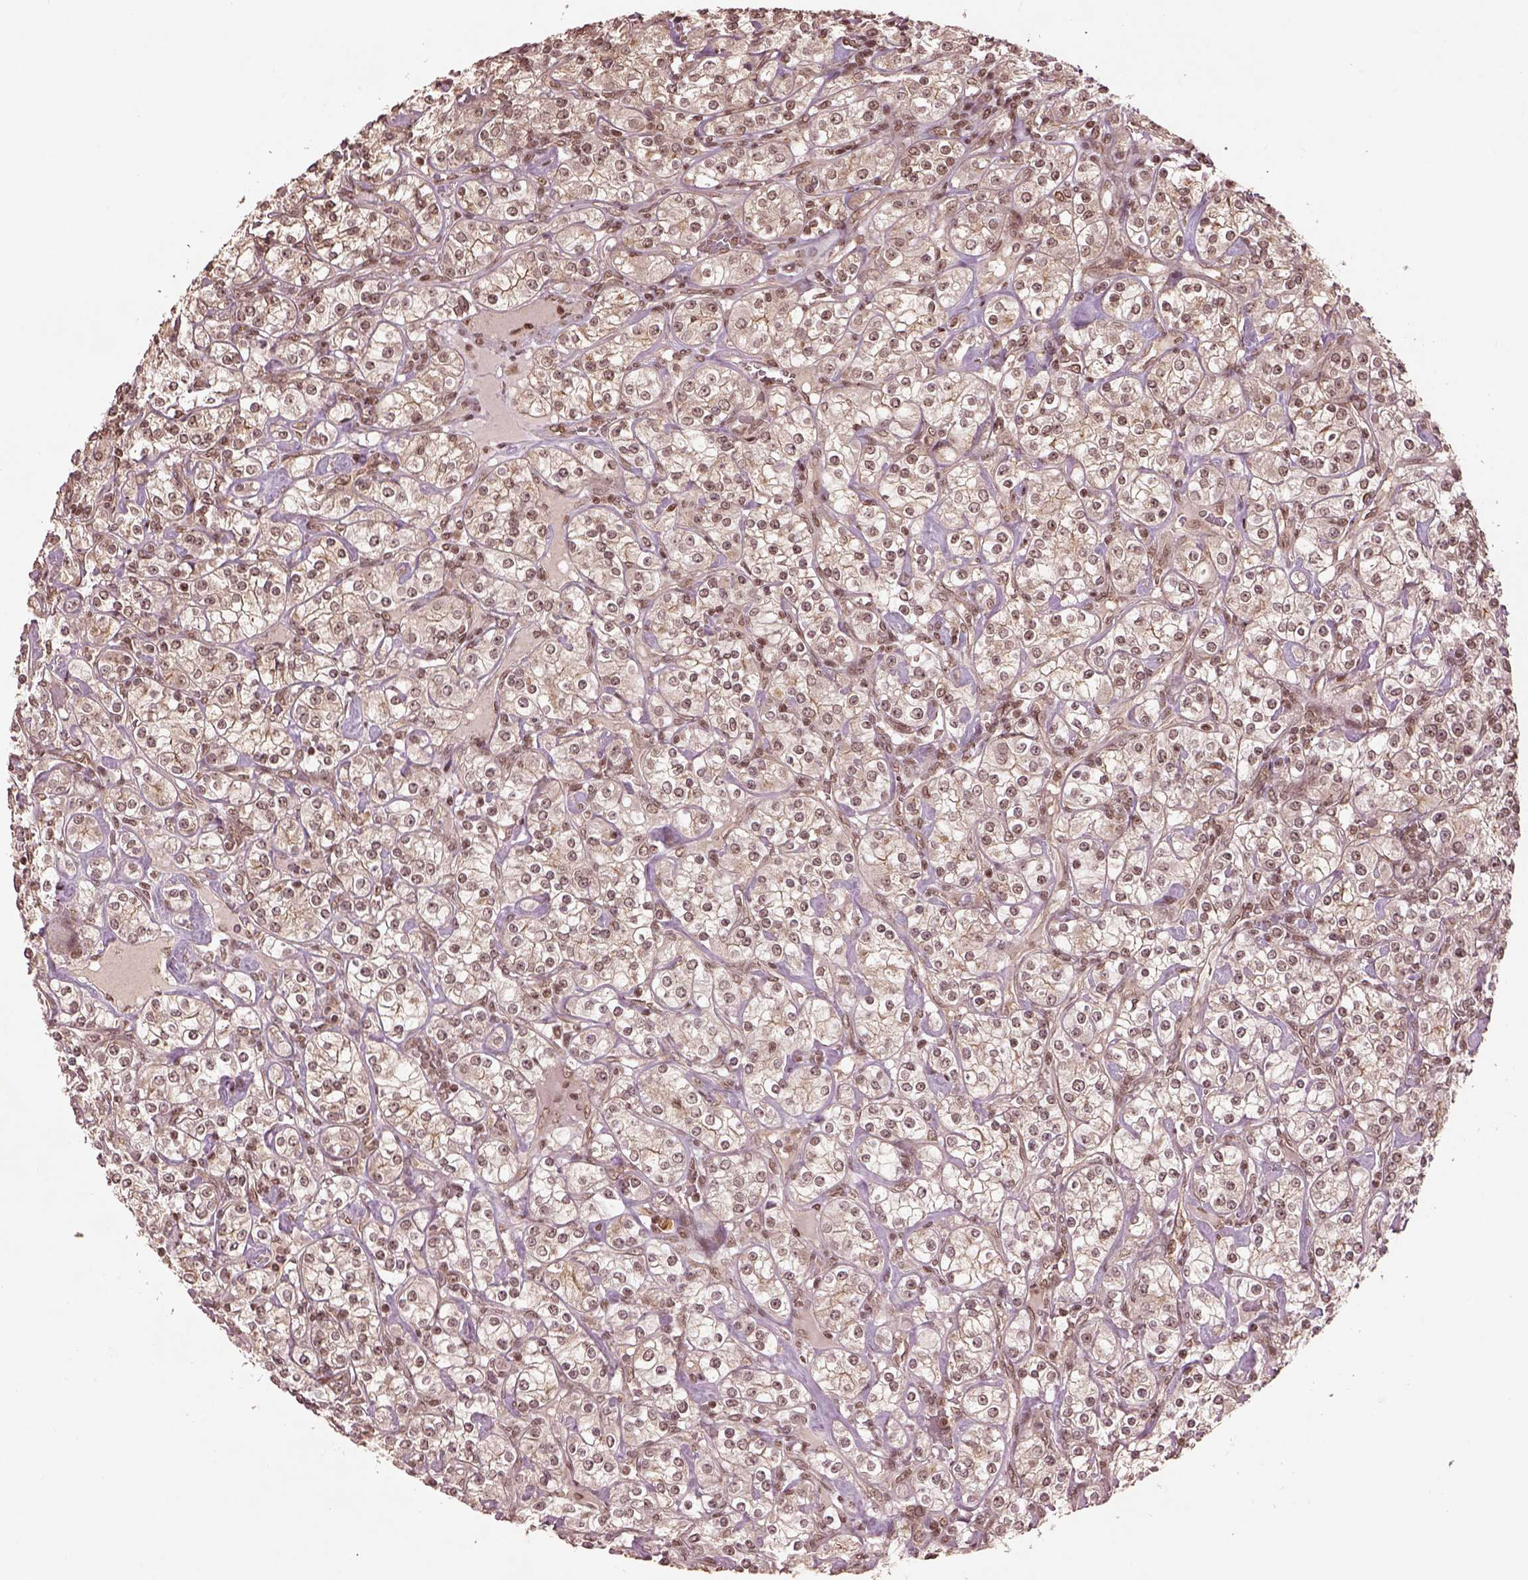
{"staining": {"intensity": "moderate", "quantity": ">75%", "location": "nuclear"}, "tissue": "renal cancer", "cell_type": "Tumor cells", "image_type": "cancer", "snomed": [{"axis": "morphology", "description": "Adenocarcinoma, NOS"}, {"axis": "topography", "description": "Kidney"}], "caption": "Protein analysis of renal cancer tissue shows moderate nuclear staining in approximately >75% of tumor cells.", "gene": "BRD9", "patient": {"sex": "male", "age": 77}}